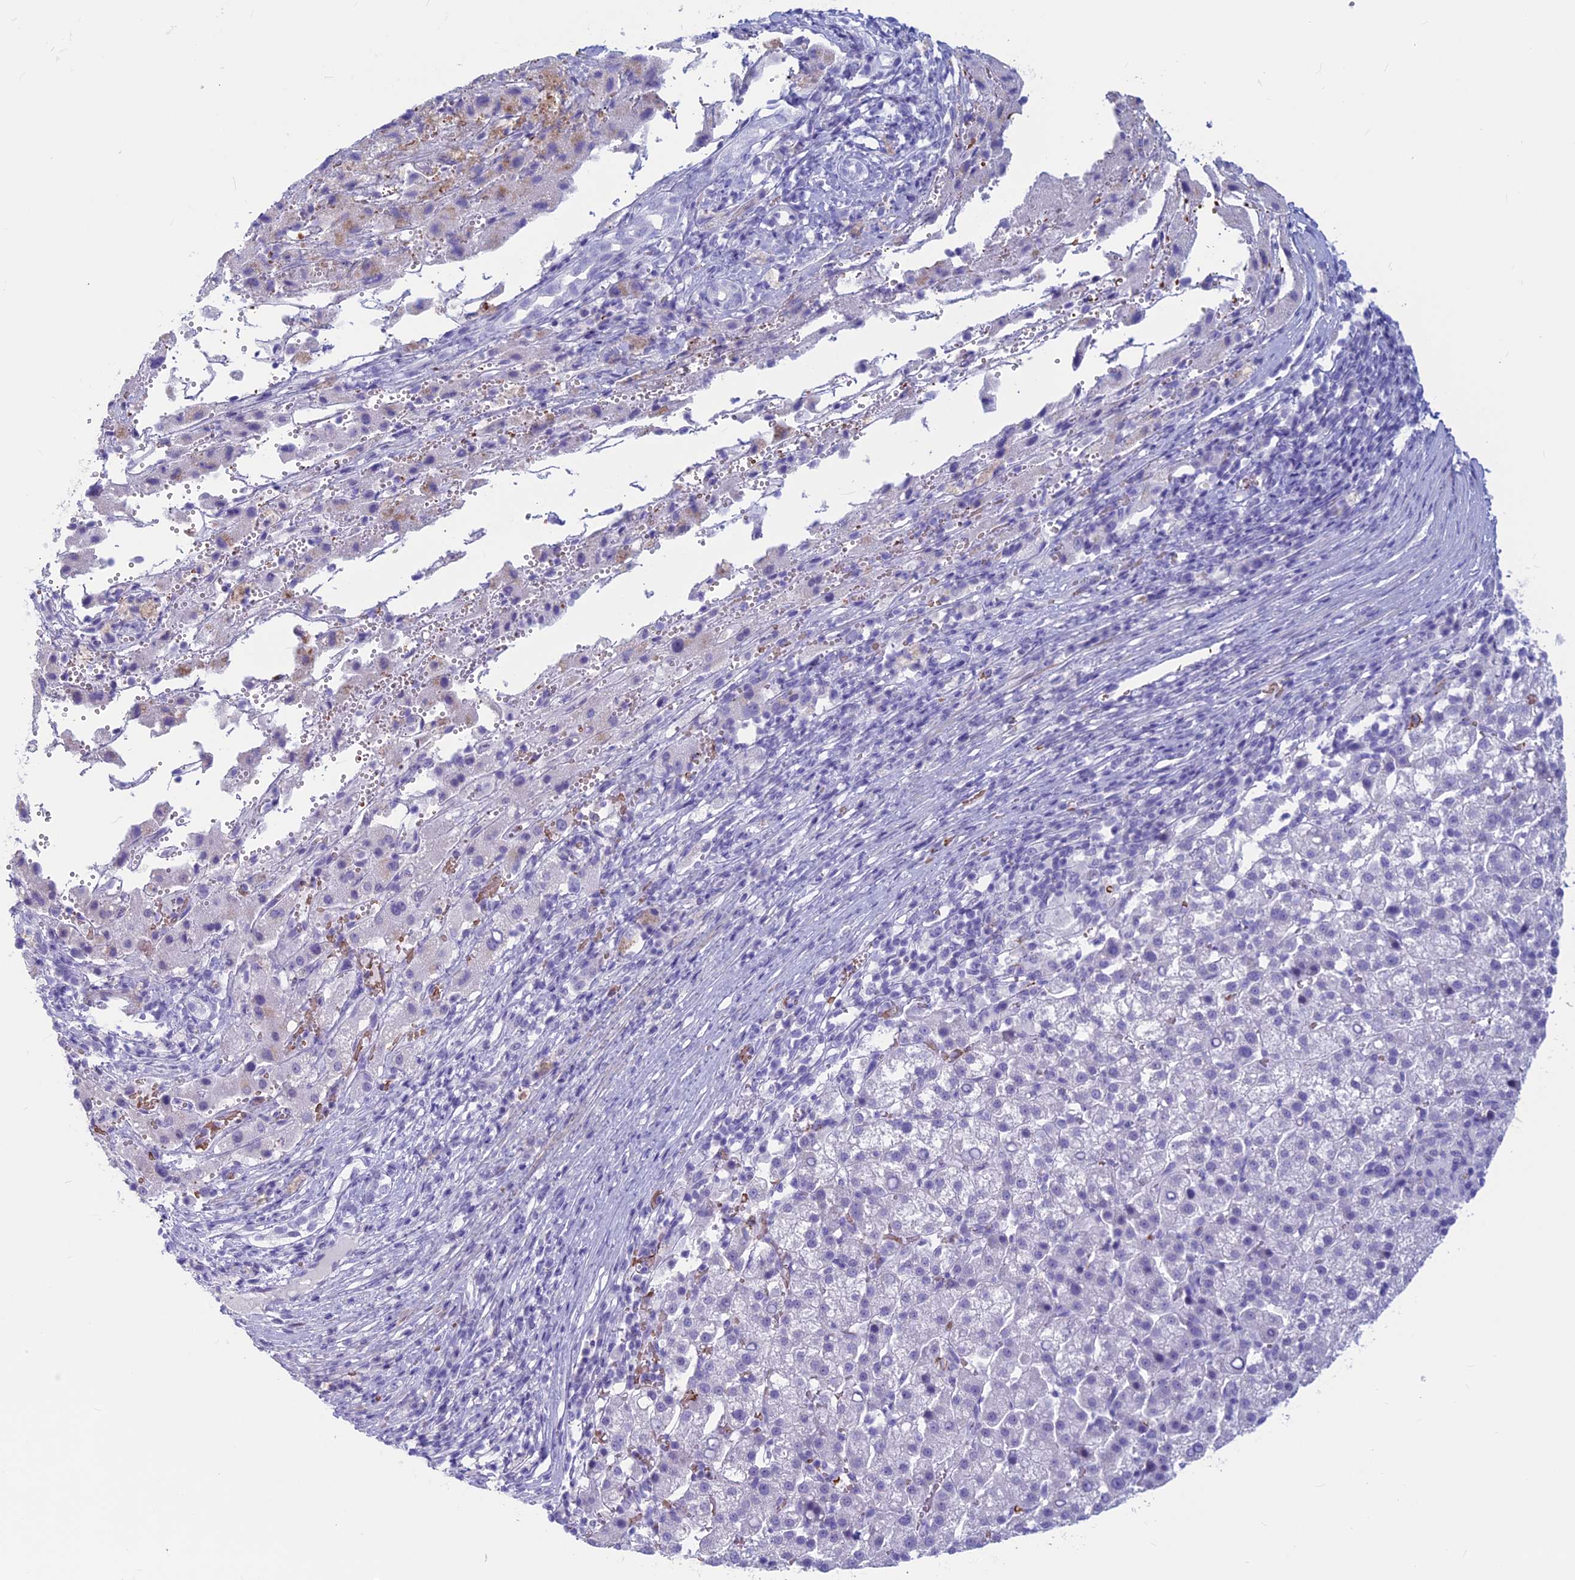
{"staining": {"intensity": "negative", "quantity": "none", "location": "none"}, "tissue": "liver cancer", "cell_type": "Tumor cells", "image_type": "cancer", "snomed": [{"axis": "morphology", "description": "Carcinoma, Hepatocellular, NOS"}, {"axis": "topography", "description": "Liver"}], "caption": "Photomicrograph shows no significant protein positivity in tumor cells of liver cancer. Nuclei are stained in blue.", "gene": "GAPDHS", "patient": {"sex": "female", "age": 58}}